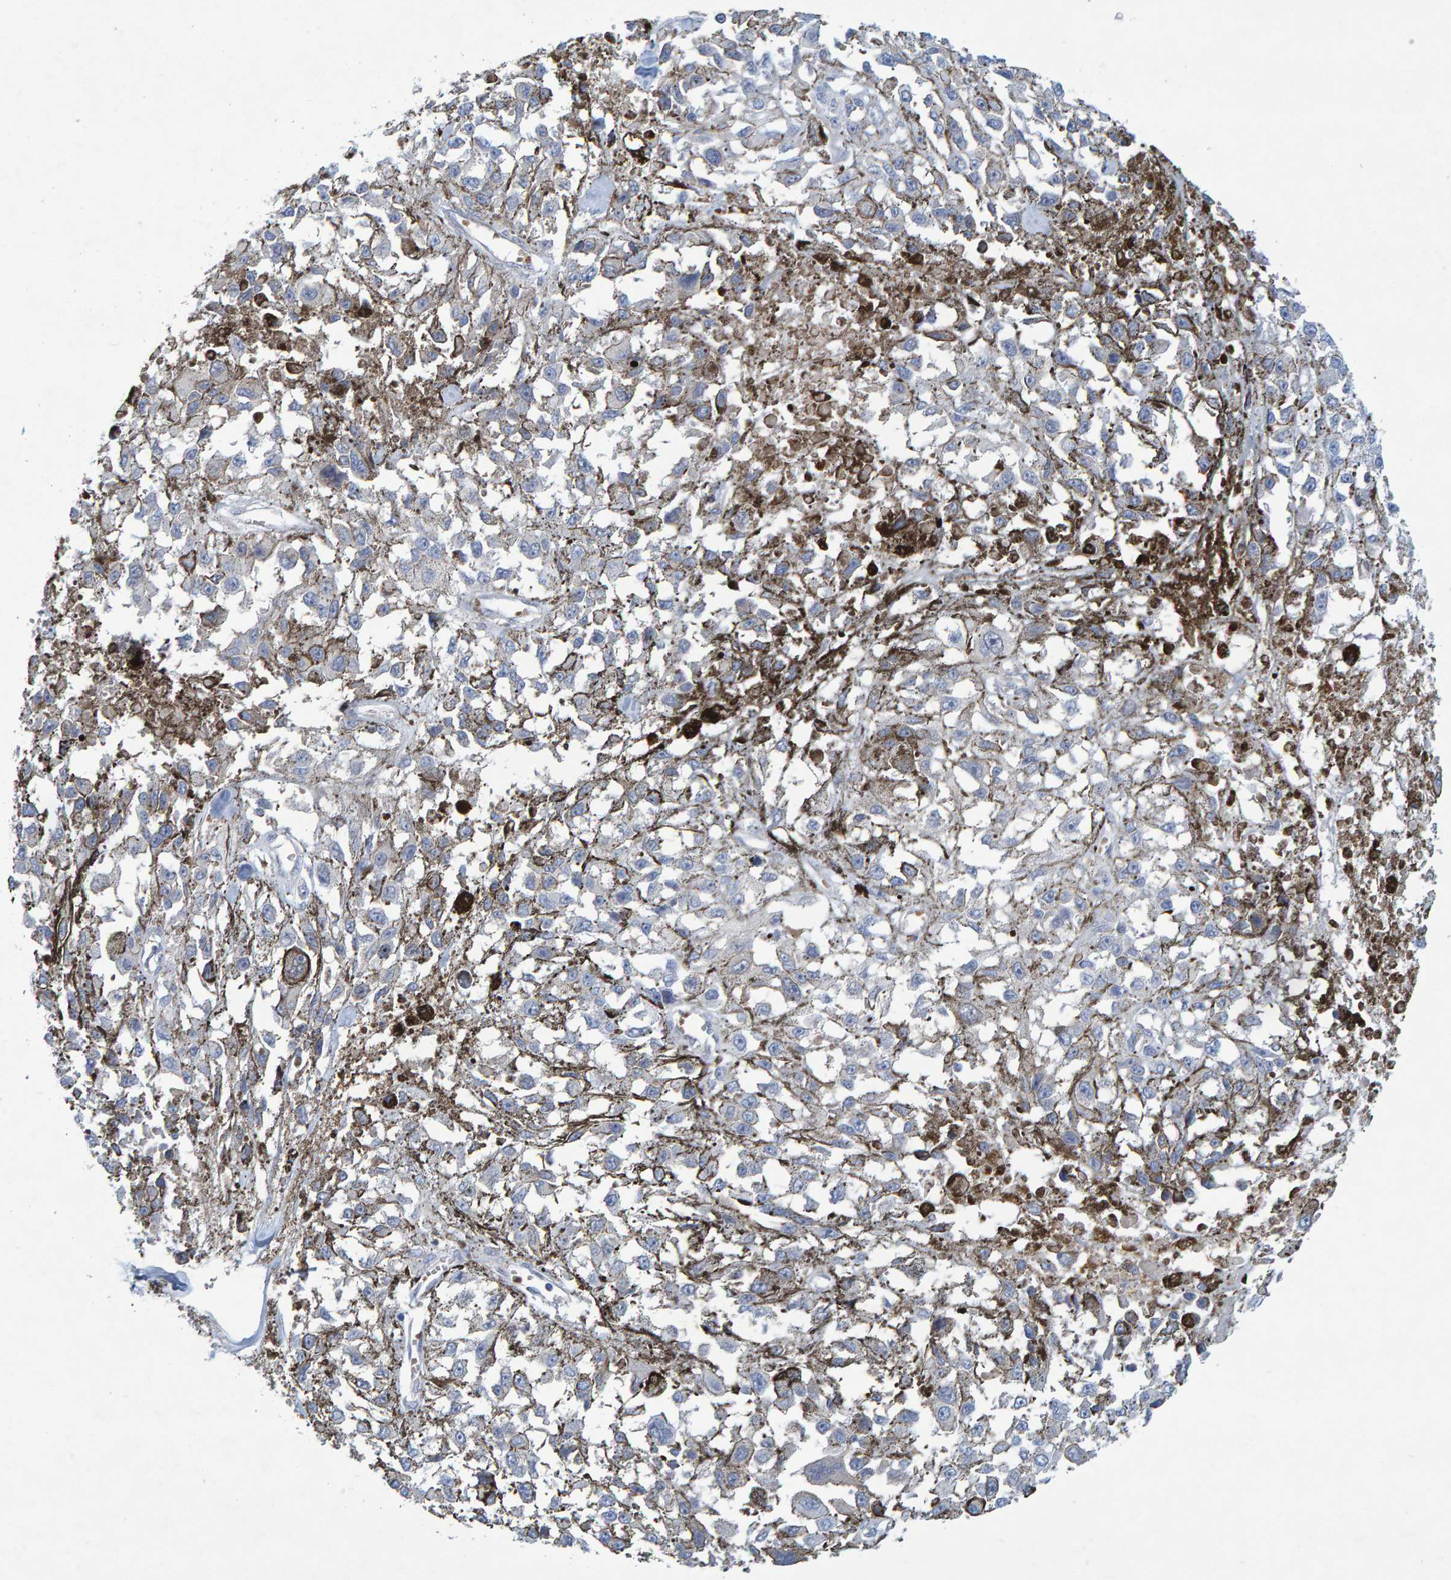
{"staining": {"intensity": "negative", "quantity": "none", "location": "none"}, "tissue": "melanoma", "cell_type": "Tumor cells", "image_type": "cancer", "snomed": [{"axis": "morphology", "description": "Malignant melanoma, Metastatic site"}, {"axis": "topography", "description": "Lymph node"}], "caption": "Immunohistochemistry (IHC) histopathology image of neoplastic tissue: malignant melanoma (metastatic site) stained with DAB shows no significant protein expression in tumor cells. The staining was performed using DAB to visualize the protein expression in brown, while the nuclei were stained in blue with hematoxylin (Magnification: 20x).", "gene": "ALAD", "patient": {"sex": "male", "age": 59}}